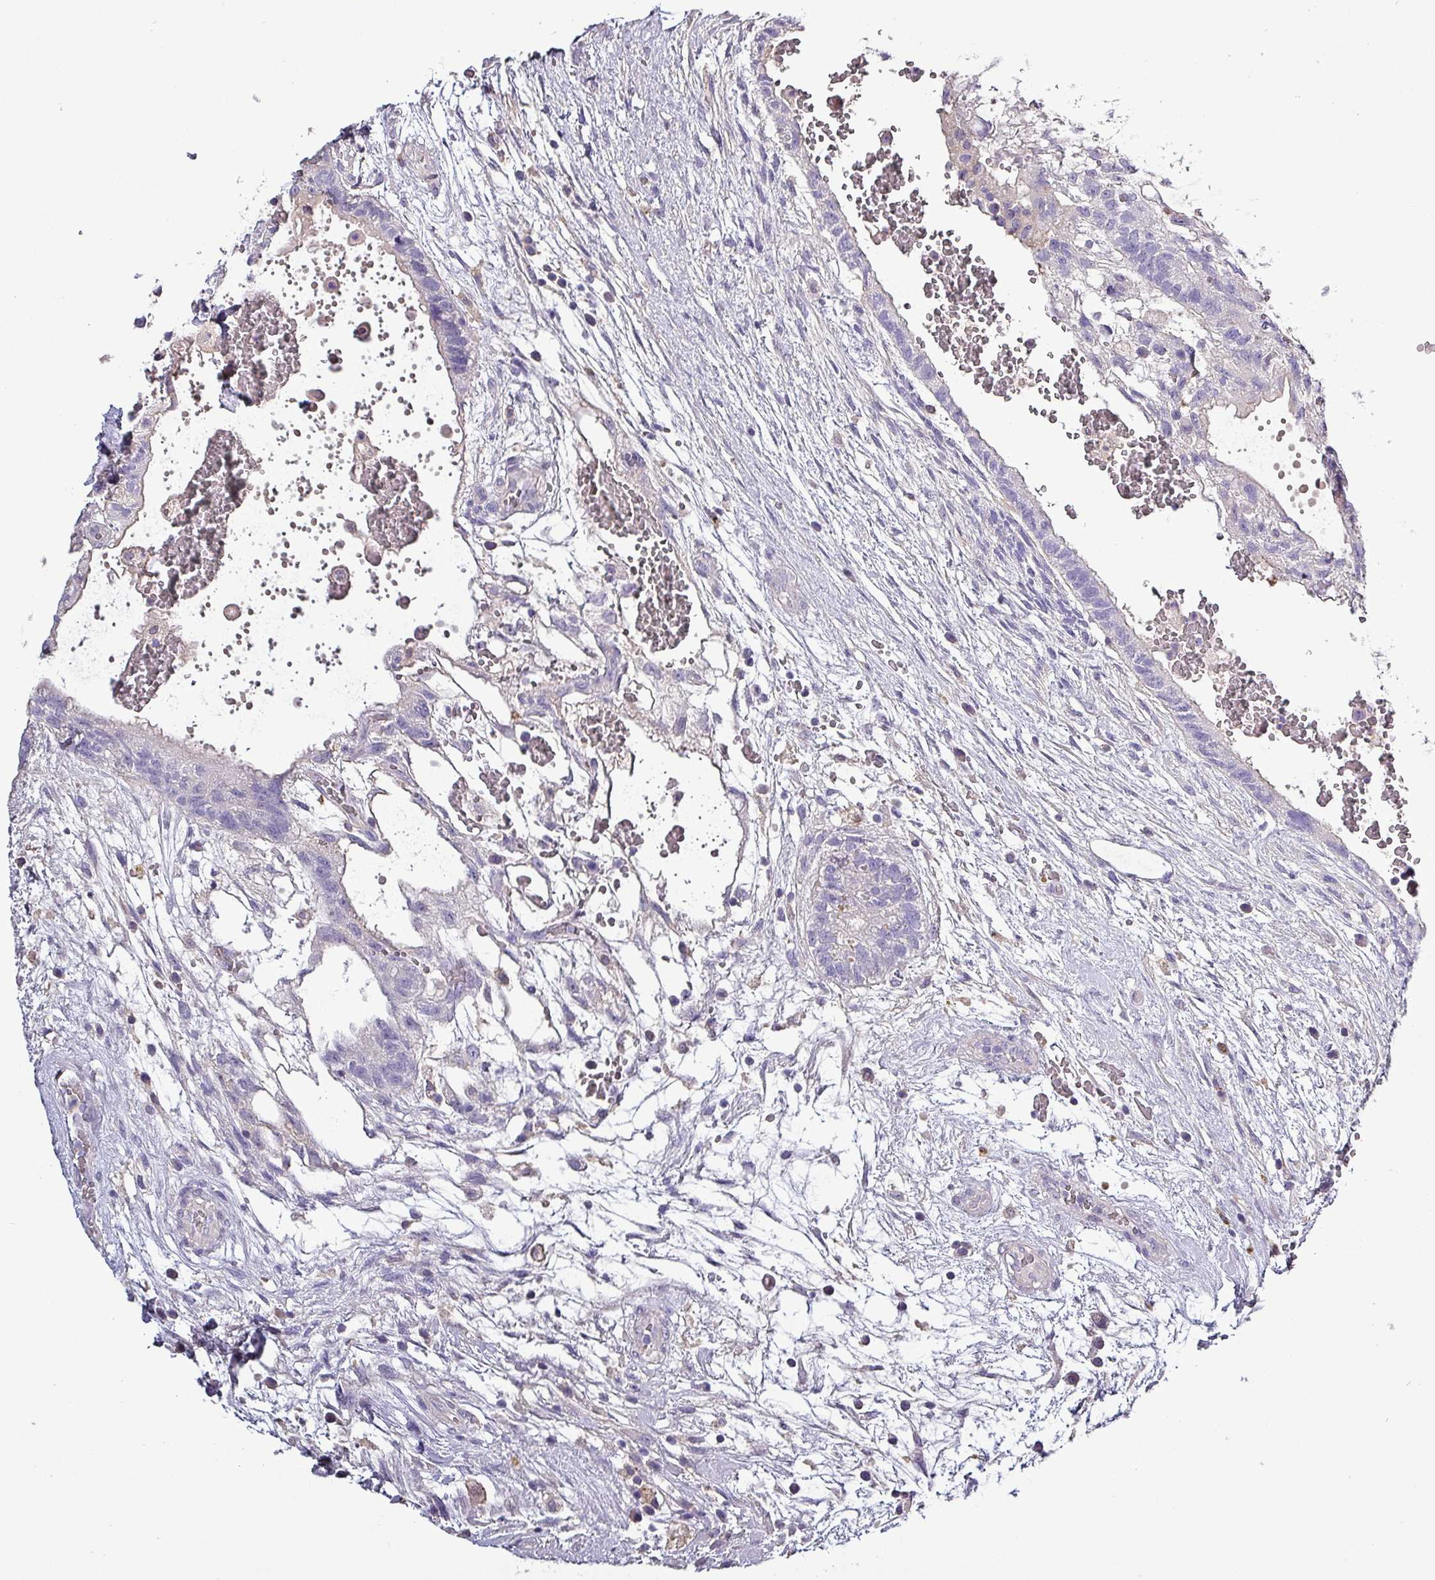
{"staining": {"intensity": "negative", "quantity": "none", "location": "none"}, "tissue": "testis cancer", "cell_type": "Tumor cells", "image_type": "cancer", "snomed": [{"axis": "morphology", "description": "Normal tissue, NOS"}, {"axis": "morphology", "description": "Carcinoma, Embryonal, NOS"}, {"axis": "topography", "description": "Testis"}], "caption": "This is an IHC histopathology image of human testis cancer. There is no positivity in tumor cells.", "gene": "HTRA4", "patient": {"sex": "male", "age": 32}}